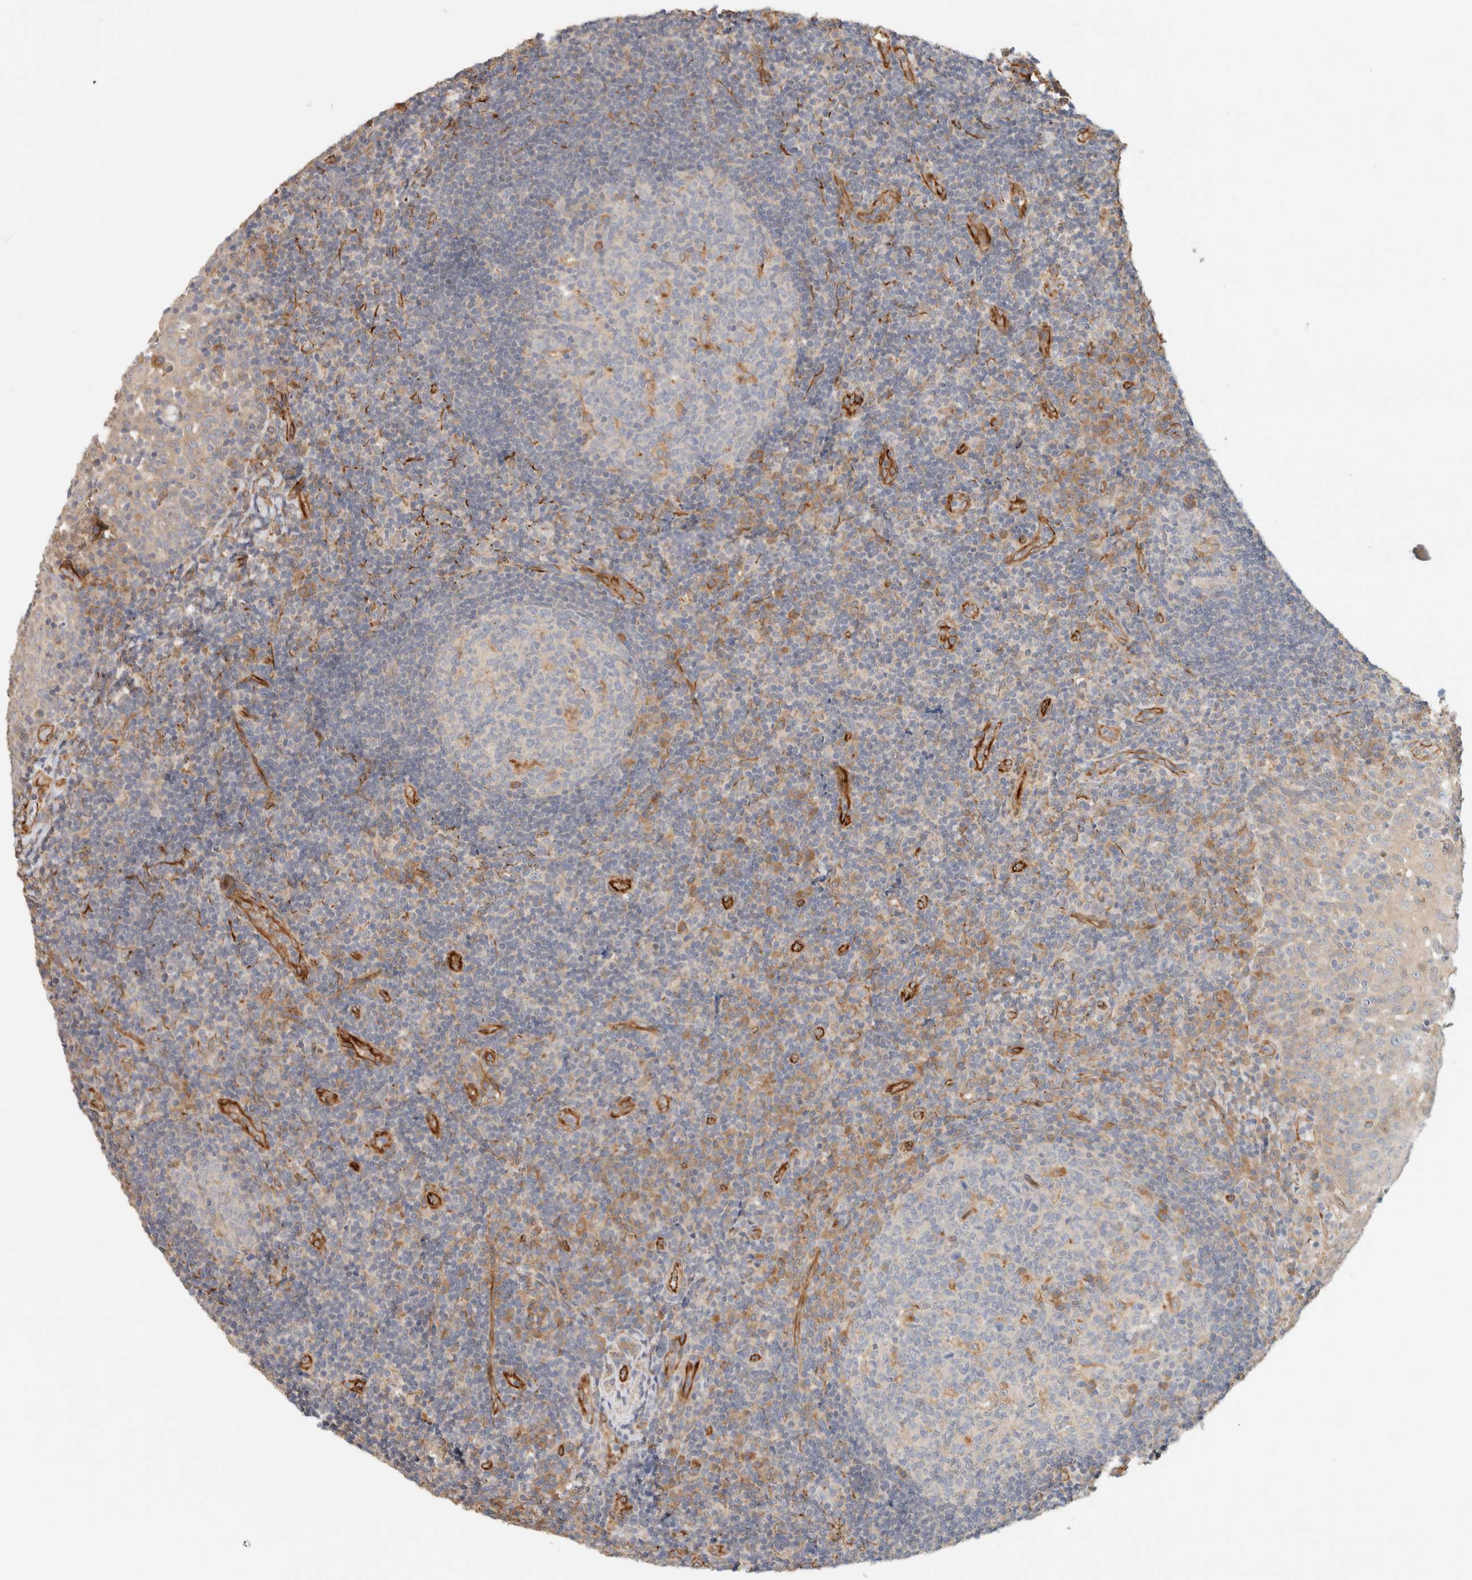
{"staining": {"intensity": "weak", "quantity": "<25%", "location": "cytoplasmic/membranous"}, "tissue": "tonsil", "cell_type": "Germinal center cells", "image_type": "normal", "snomed": [{"axis": "morphology", "description": "Normal tissue, NOS"}, {"axis": "topography", "description": "Tonsil"}], "caption": "Immunohistochemical staining of benign tonsil displays no significant staining in germinal center cells. (Immunohistochemistry (ihc), brightfield microscopy, high magnification).", "gene": "FAT1", "patient": {"sex": "female", "age": 40}}